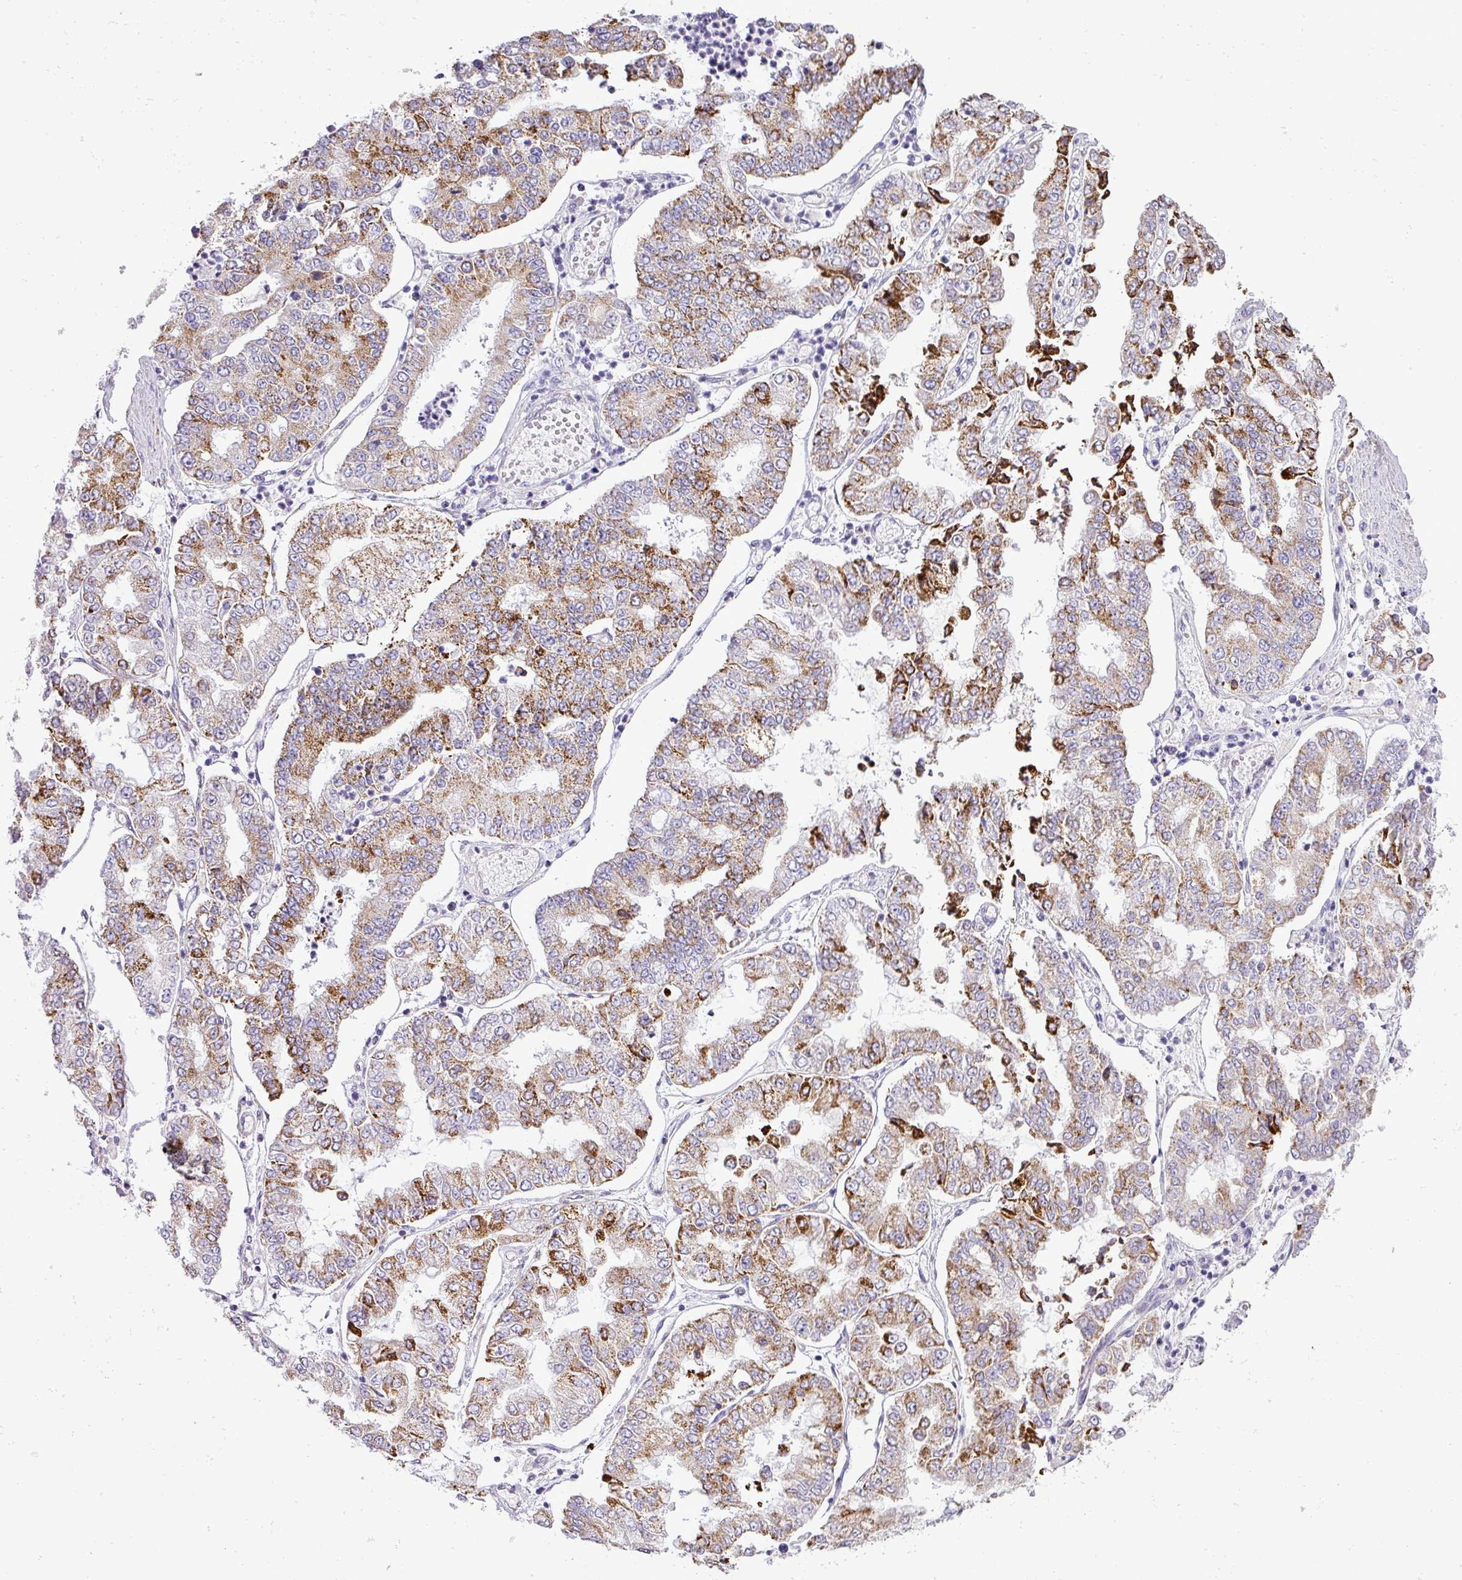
{"staining": {"intensity": "moderate", "quantity": ">75%", "location": "cytoplasmic/membranous"}, "tissue": "stomach cancer", "cell_type": "Tumor cells", "image_type": "cancer", "snomed": [{"axis": "morphology", "description": "Adenocarcinoma, NOS"}, {"axis": "topography", "description": "Stomach"}], "caption": "The photomicrograph displays a brown stain indicating the presence of a protein in the cytoplasmic/membranous of tumor cells in stomach adenocarcinoma. (brown staining indicates protein expression, while blue staining denotes nuclei).", "gene": "ZNF81", "patient": {"sex": "male", "age": 76}}